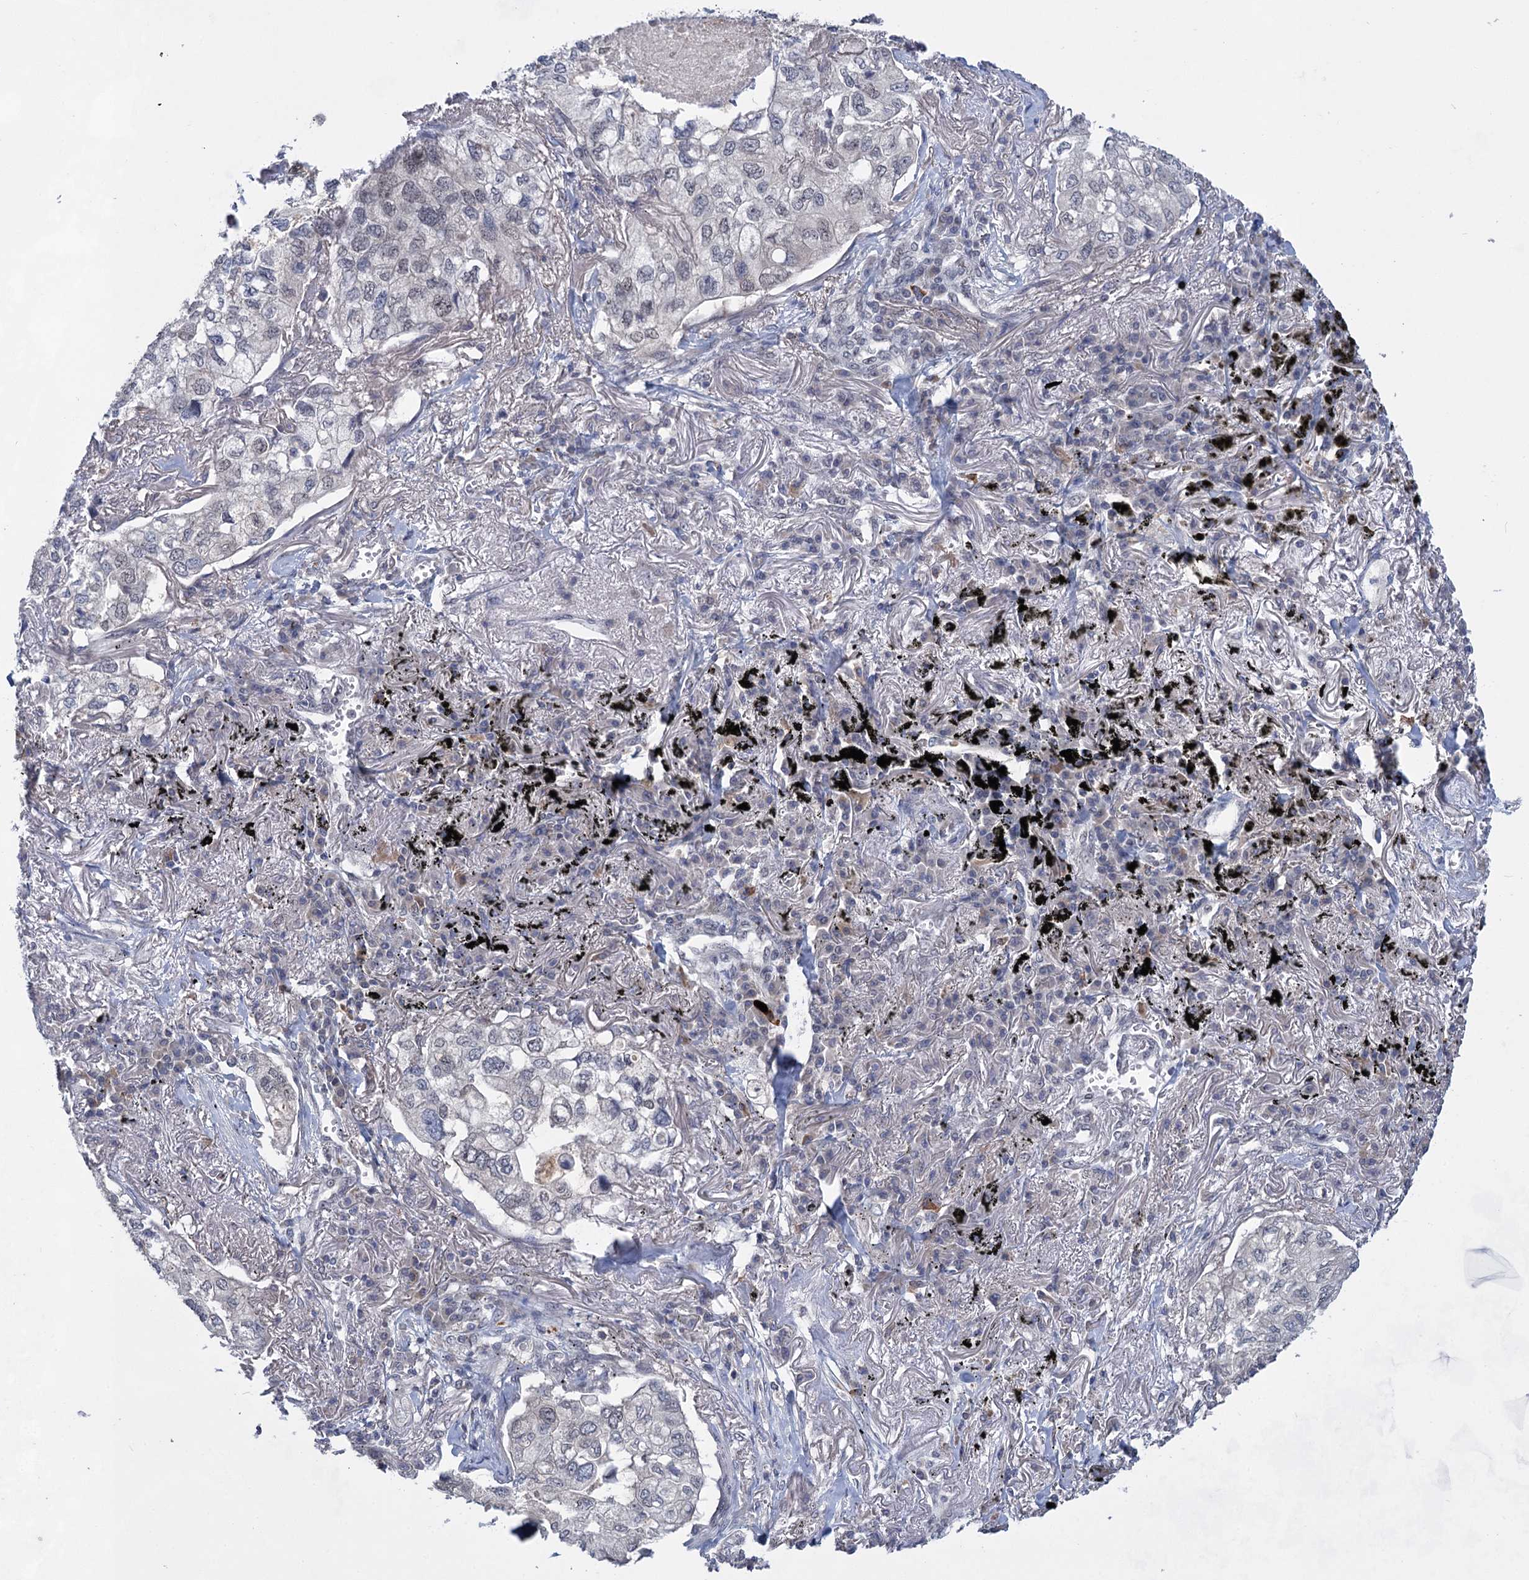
{"staining": {"intensity": "negative", "quantity": "none", "location": "none"}, "tissue": "lung cancer", "cell_type": "Tumor cells", "image_type": "cancer", "snomed": [{"axis": "morphology", "description": "Adenocarcinoma, NOS"}, {"axis": "topography", "description": "Lung"}], "caption": "IHC histopathology image of lung adenocarcinoma stained for a protein (brown), which displays no positivity in tumor cells. (Immunohistochemistry (ihc), brightfield microscopy, high magnification).", "gene": "TTC17", "patient": {"sex": "male", "age": 65}}